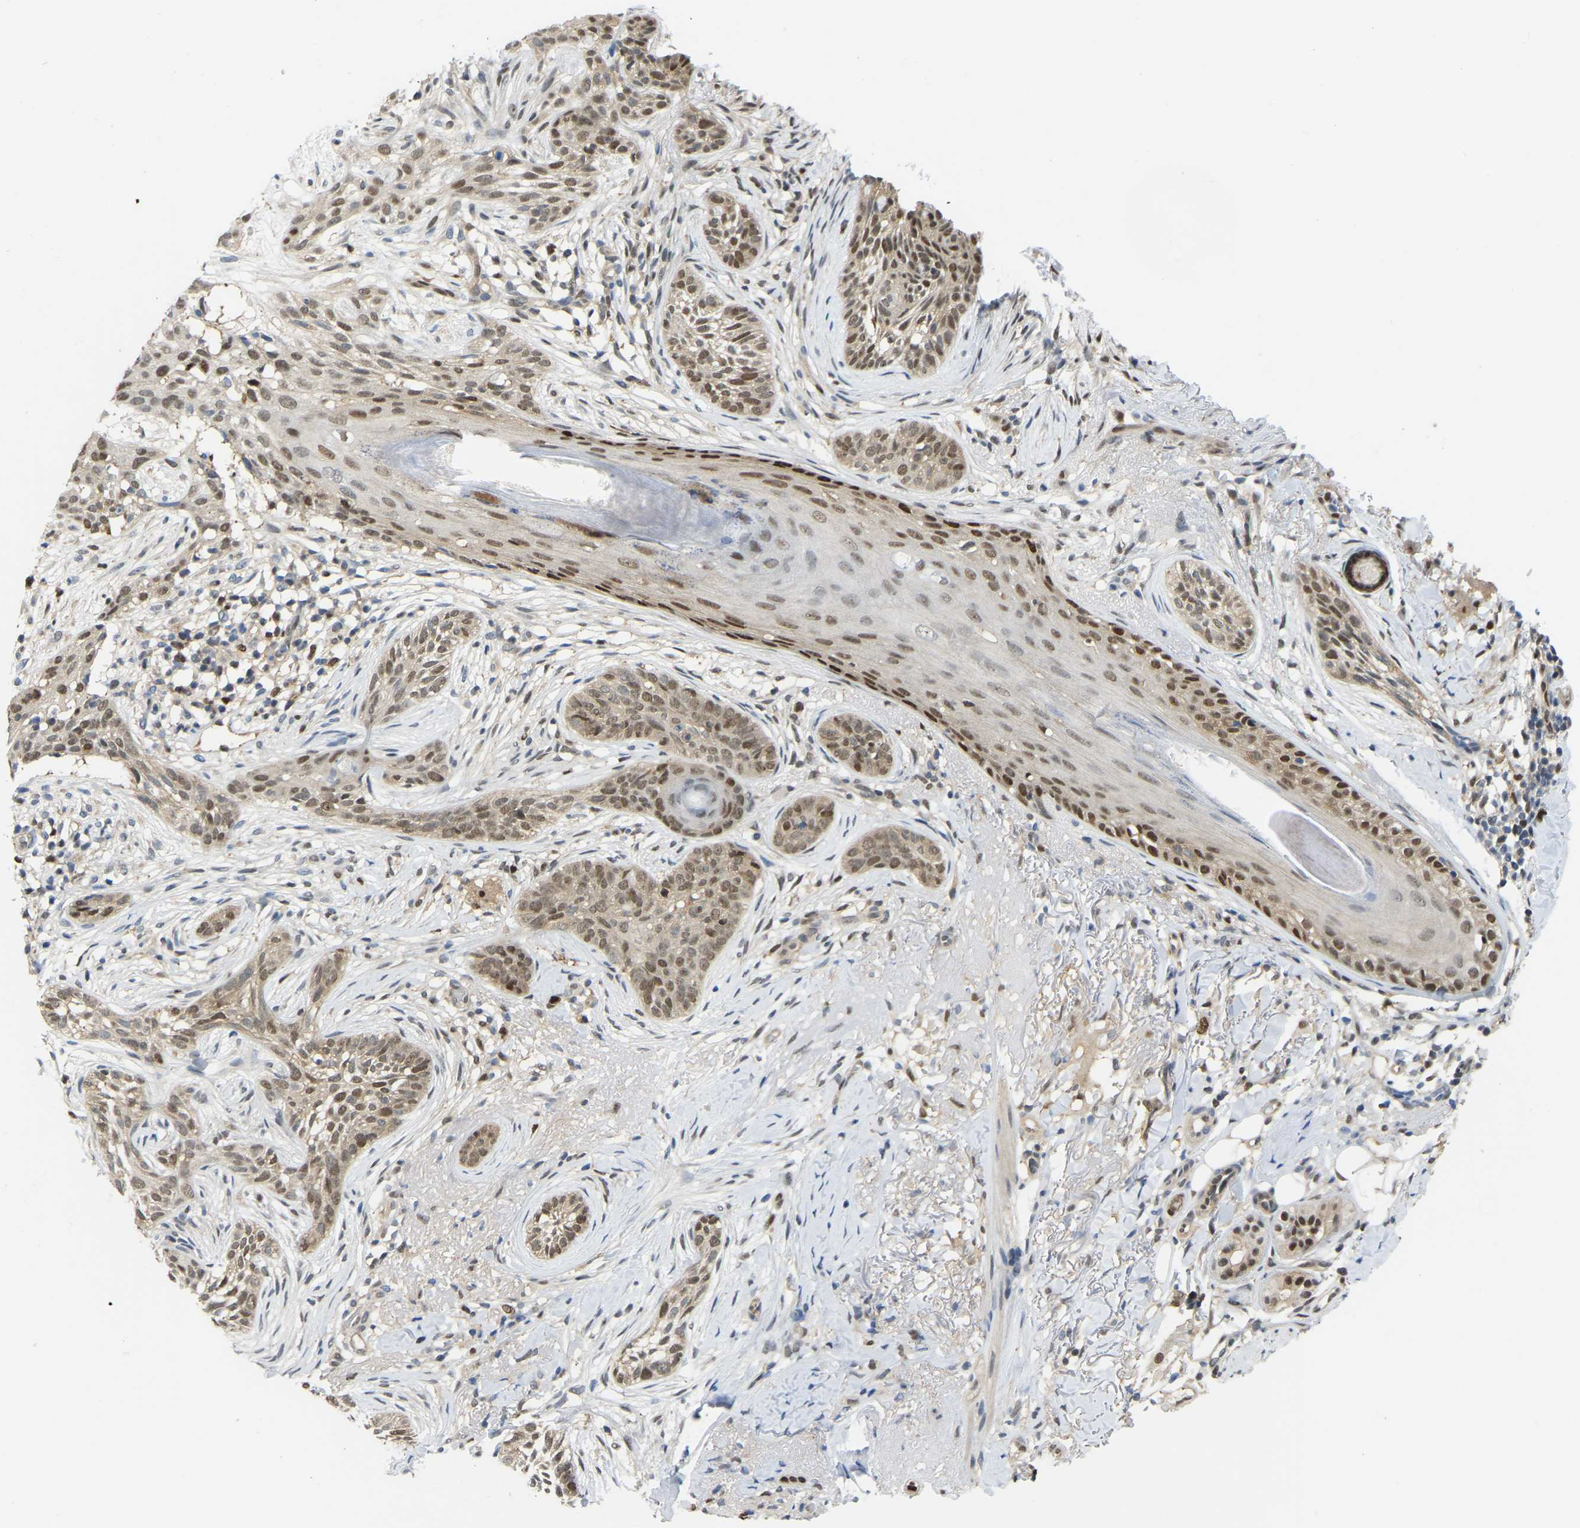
{"staining": {"intensity": "moderate", "quantity": ">75%", "location": "nuclear"}, "tissue": "skin cancer", "cell_type": "Tumor cells", "image_type": "cancer", "snomed": [{"axis": "morphology", "description": "Basal cell carcinoma"}, {"axis": "topography", "description": "Skin"}], "caption": "Immunohistochemistry staining of basal cell carcinoma (skin), which reveals medium levels of moderate nuclear staining in about >75% of tumor cells indicating moderate nuclear protein staining. The staining was performed using DAB (3,3'-diaminobenzidine) (brown) for protein detection and nuclei were counterstained in hematoxylin (blue).", "gene": "KLRG2", "patient": {"sex": "female", "age": 88}}